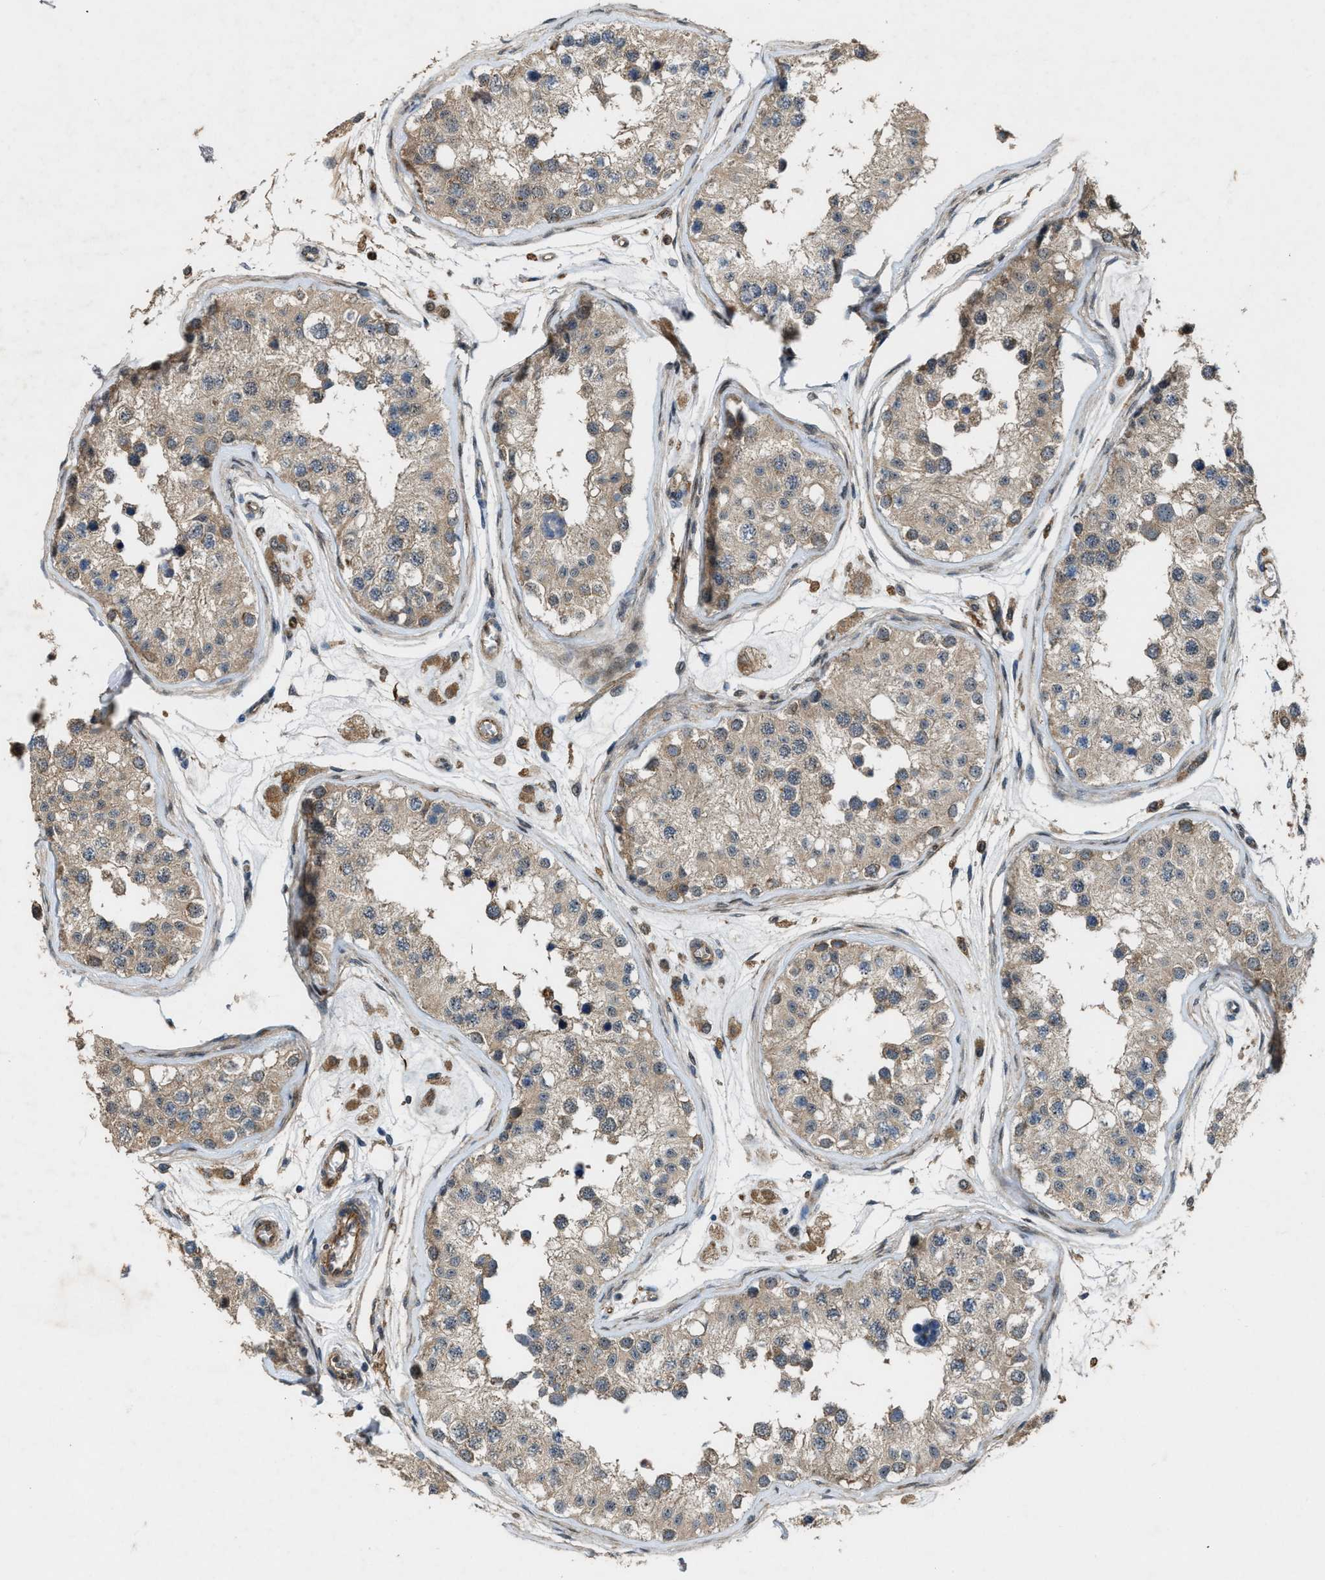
{"staining": {"intensity": "moderate", "quantity": "<25%", "location": "cytoplasmic/membranous"}, "tissue": "testis", "cell_type": "Cells in seminiferous ducts", "image_type": "normal", "snomed": [{"axis": "morphology", "description": "Normal tissue, NOS"}, {"axis": "morphology", "description": "Adenocarcinoma, metastatic, NOS"}, {"axis": "topography", "description": "Testis"}], "caption": "Unremarkable testis shows moderate cytoplasmic/membranous positivity in about <25% of cells in seminiferous ducts, visualized by immunohistochemistry.", "gene": "LRRC72", "patient": {"sex": "male", "age": 26}}